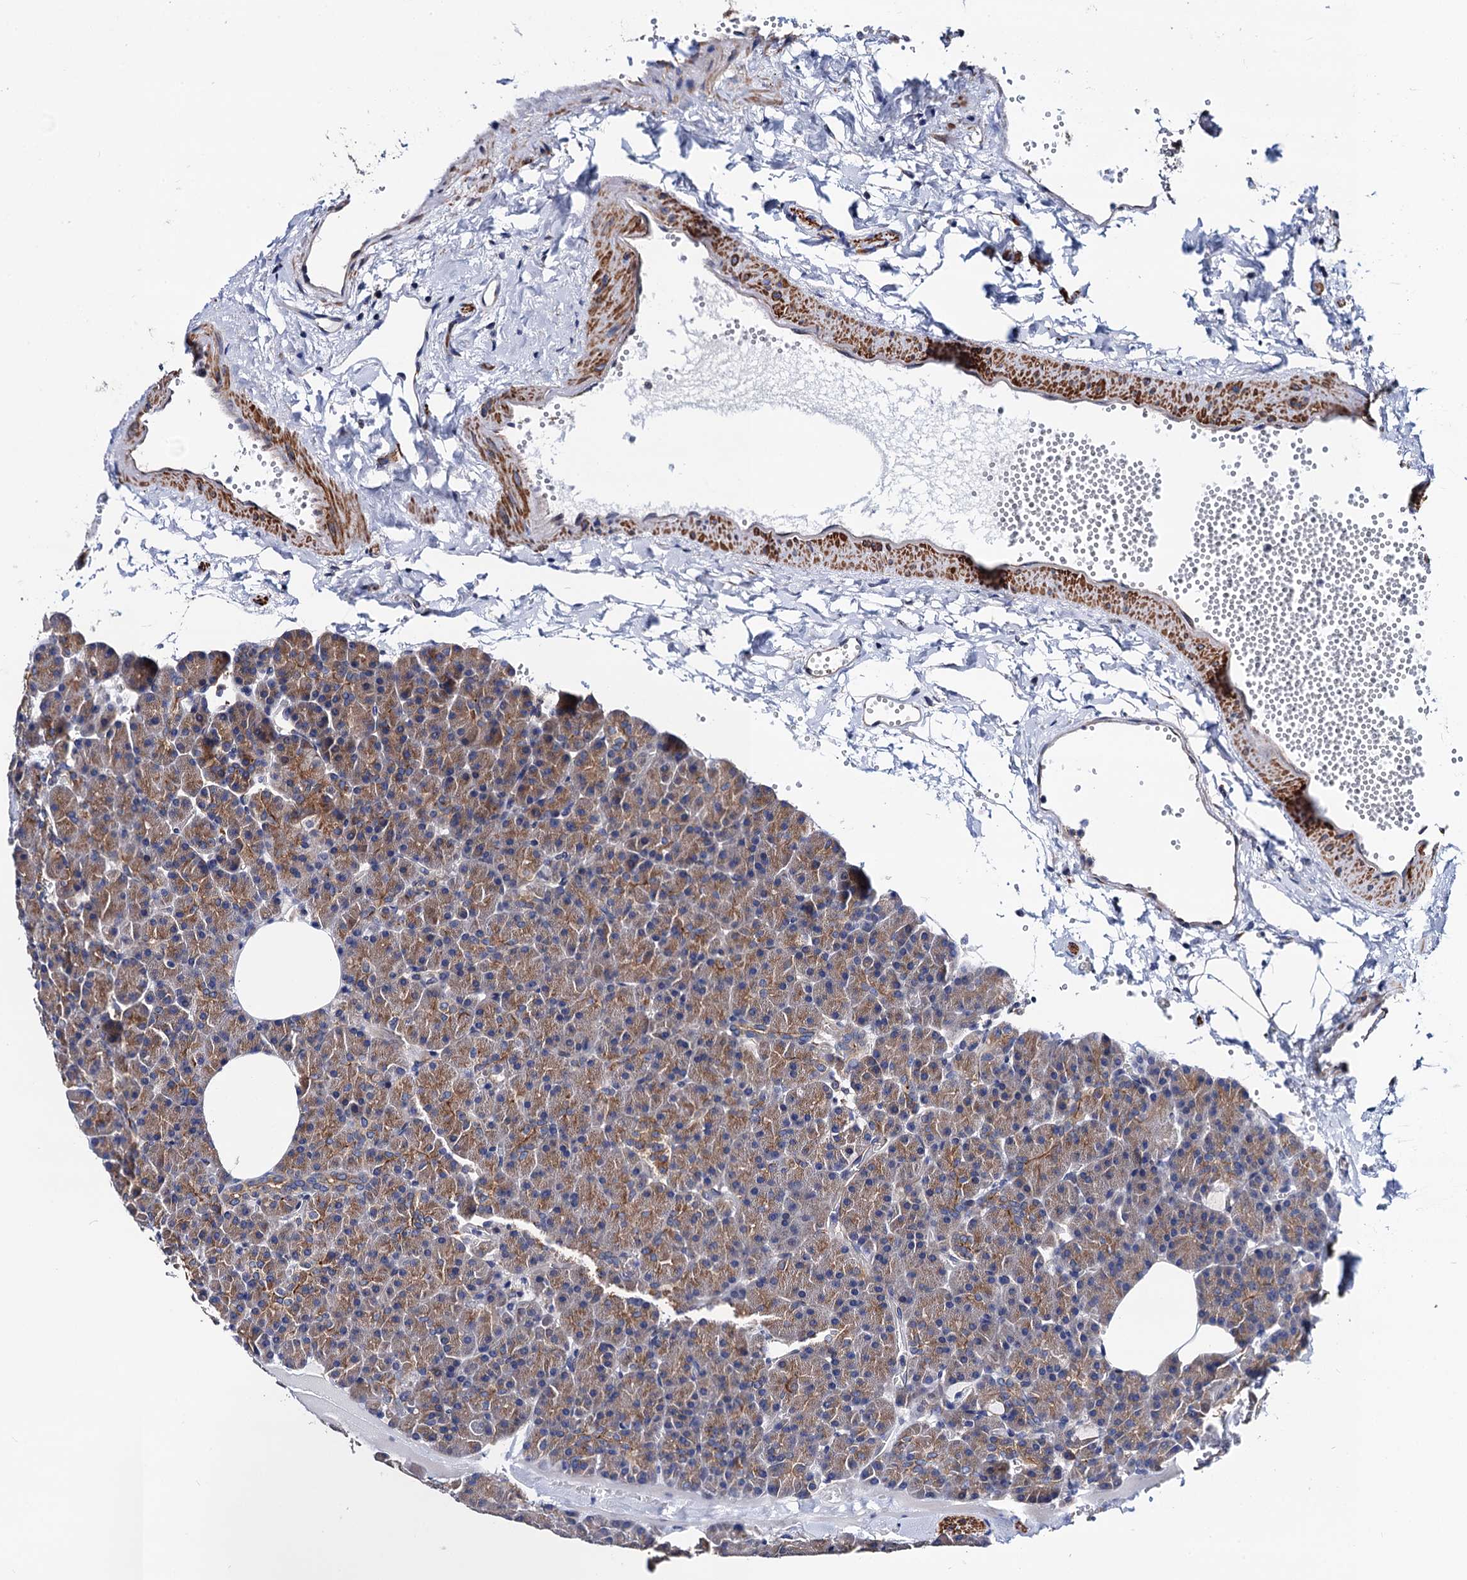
{"staining": {"intensity": "moderate", "quantity": ">75%", "location": "cytoplasmic/membranous"}, "tissue": "pancreas", "cell_type": "Exocrine glandular cells", "image_type": "normal", "snomed": [{"axis": "morphology", "description": "Normal tissue, NOS"}, {"axis": "morphology", "description": "Carcinoid, malignant, NOS"}, {"axis": "topography", "description": "Pancreas"}], "caption": "Pancreas stained for a protein (brown) exhibits moderate cytoplasmic/membranous positive staining in about >75% of exocrine glandular cells.", "gene": "ZDHHC18", "patient": {"sex": "female", "age": 35}}